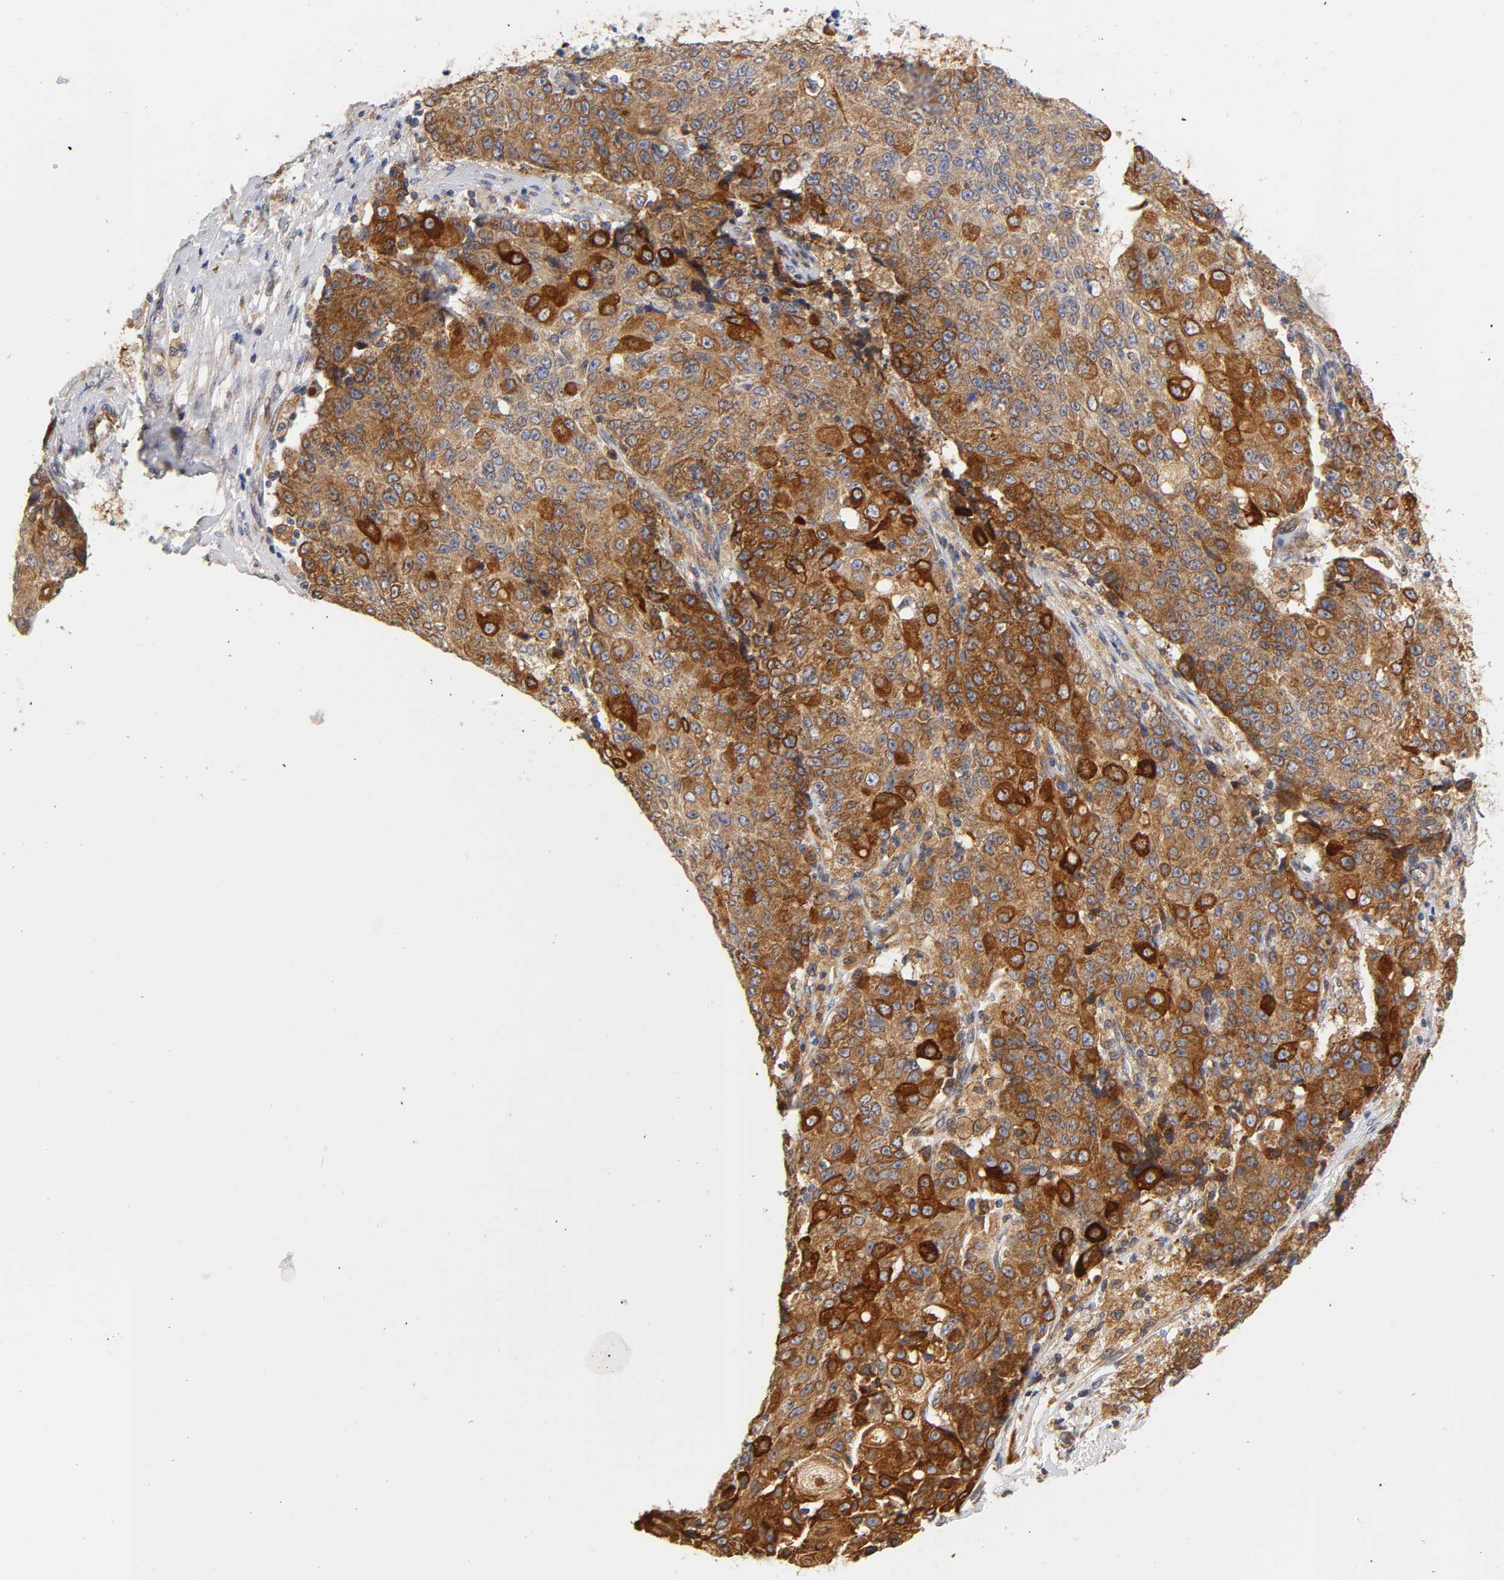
{"staining": {"intensity": "strong", "quantity": ">75%", "location": "cytoplasmic/membranous"}, "tissue": "ovarian cancer", "cell_type": "Tumor cells", "image_type": "cancer", "snomed": [{"axis": "morphology", "description": "Carcinoma, endometroid"}, {"axis": "topography", "description": "Ovary"}], "caption": "This micrograph exhibits IHC staining of human ovarian cancer, with high strong cytoplasmic/membranous positivity in approximately >75% of tumor cells.", "gene": "POR", "patient": {"sex": "female", "age": 42}}